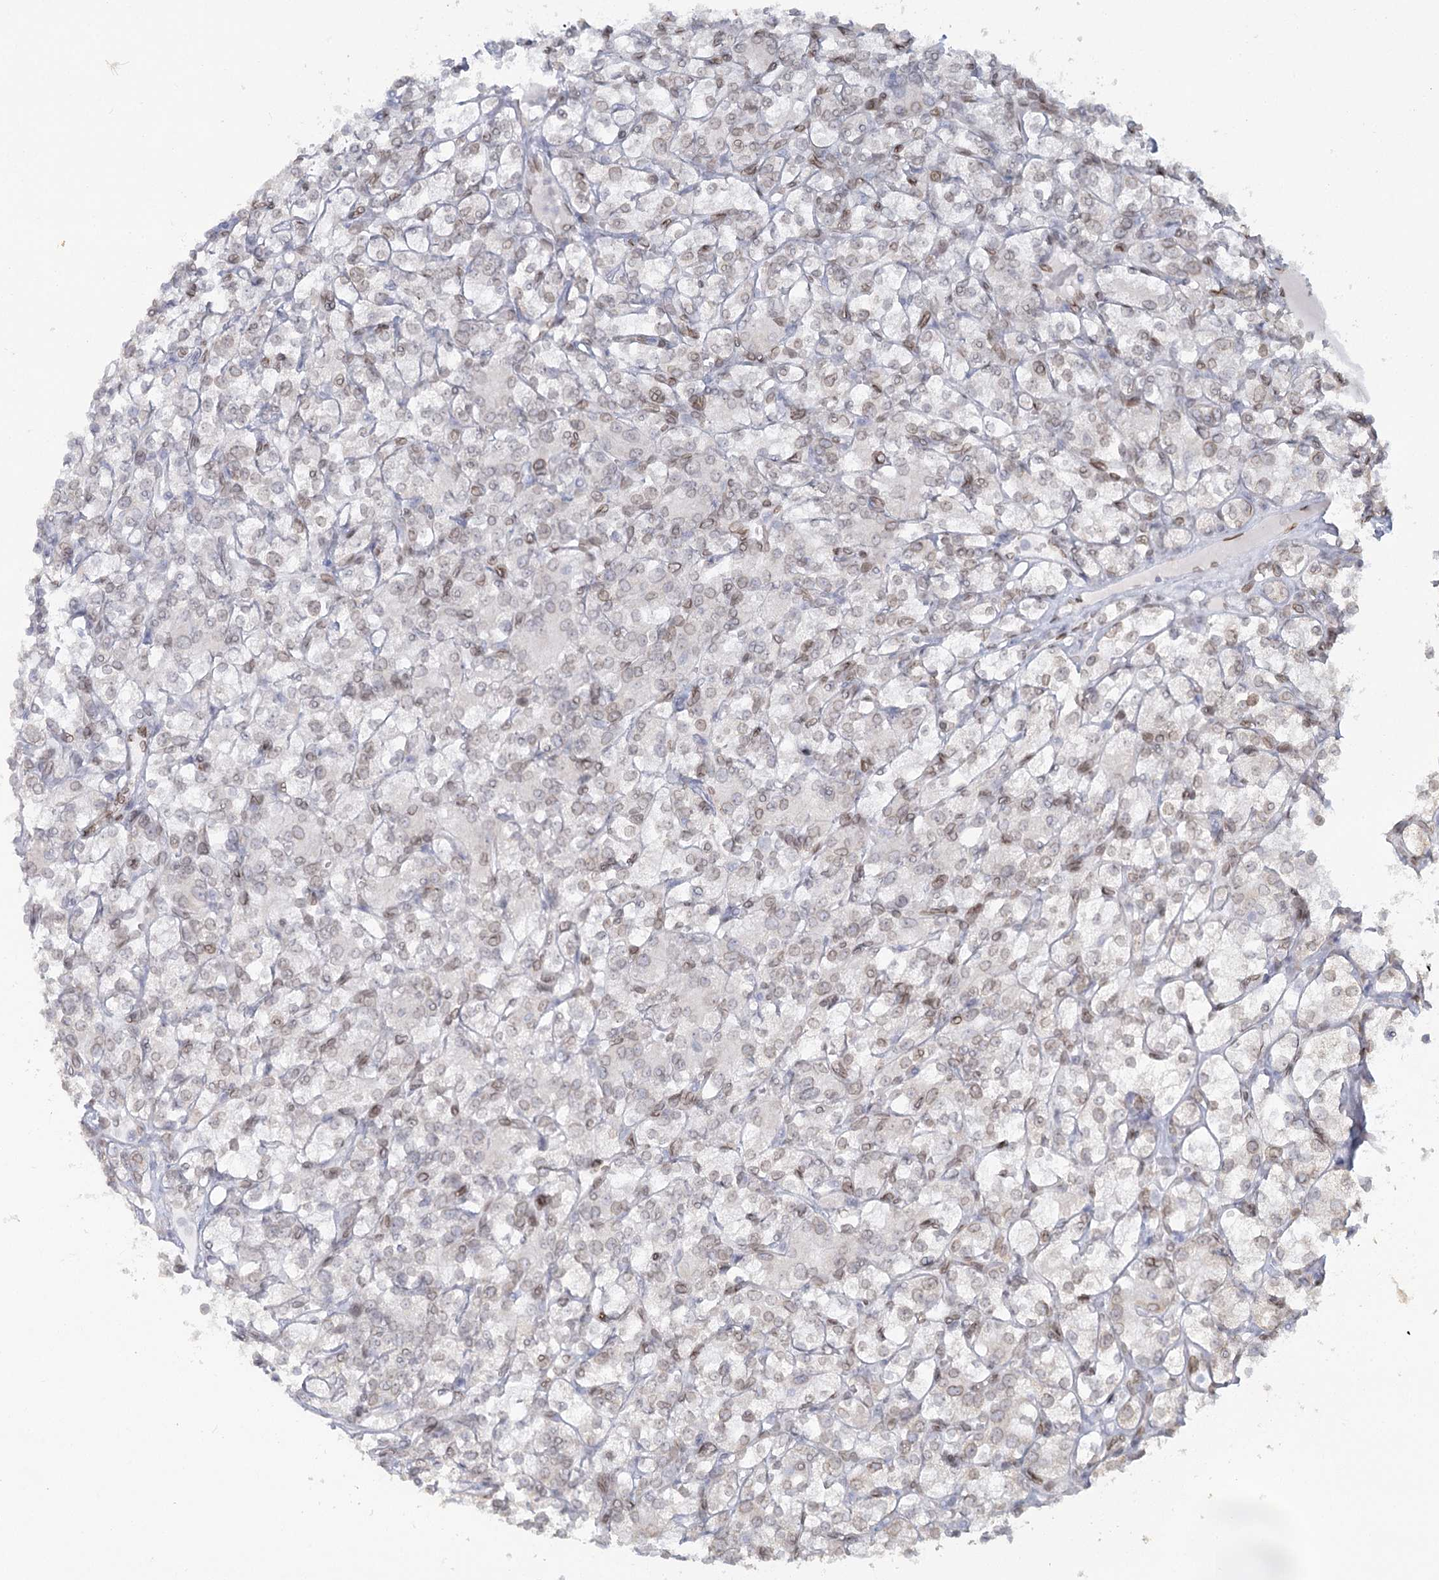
{"staining": {"intensity": "weak", "quantity": "<25%", "location": "nuclear"}, "tissue": "renal cancer", "cell_type": "Tumor cells", "image_type": "cancer", "snomed": [{"axis": "morphology", "description": "Adenocarcinoma, NOS"}, {"axis": "topography", "description": "Kidney"}], "caption": "Tumor cells are negative for brown protein staining in renal adenocarcinoma.", "gene": "VWA5A", "patient": {"sex": "male", "age": 77}}